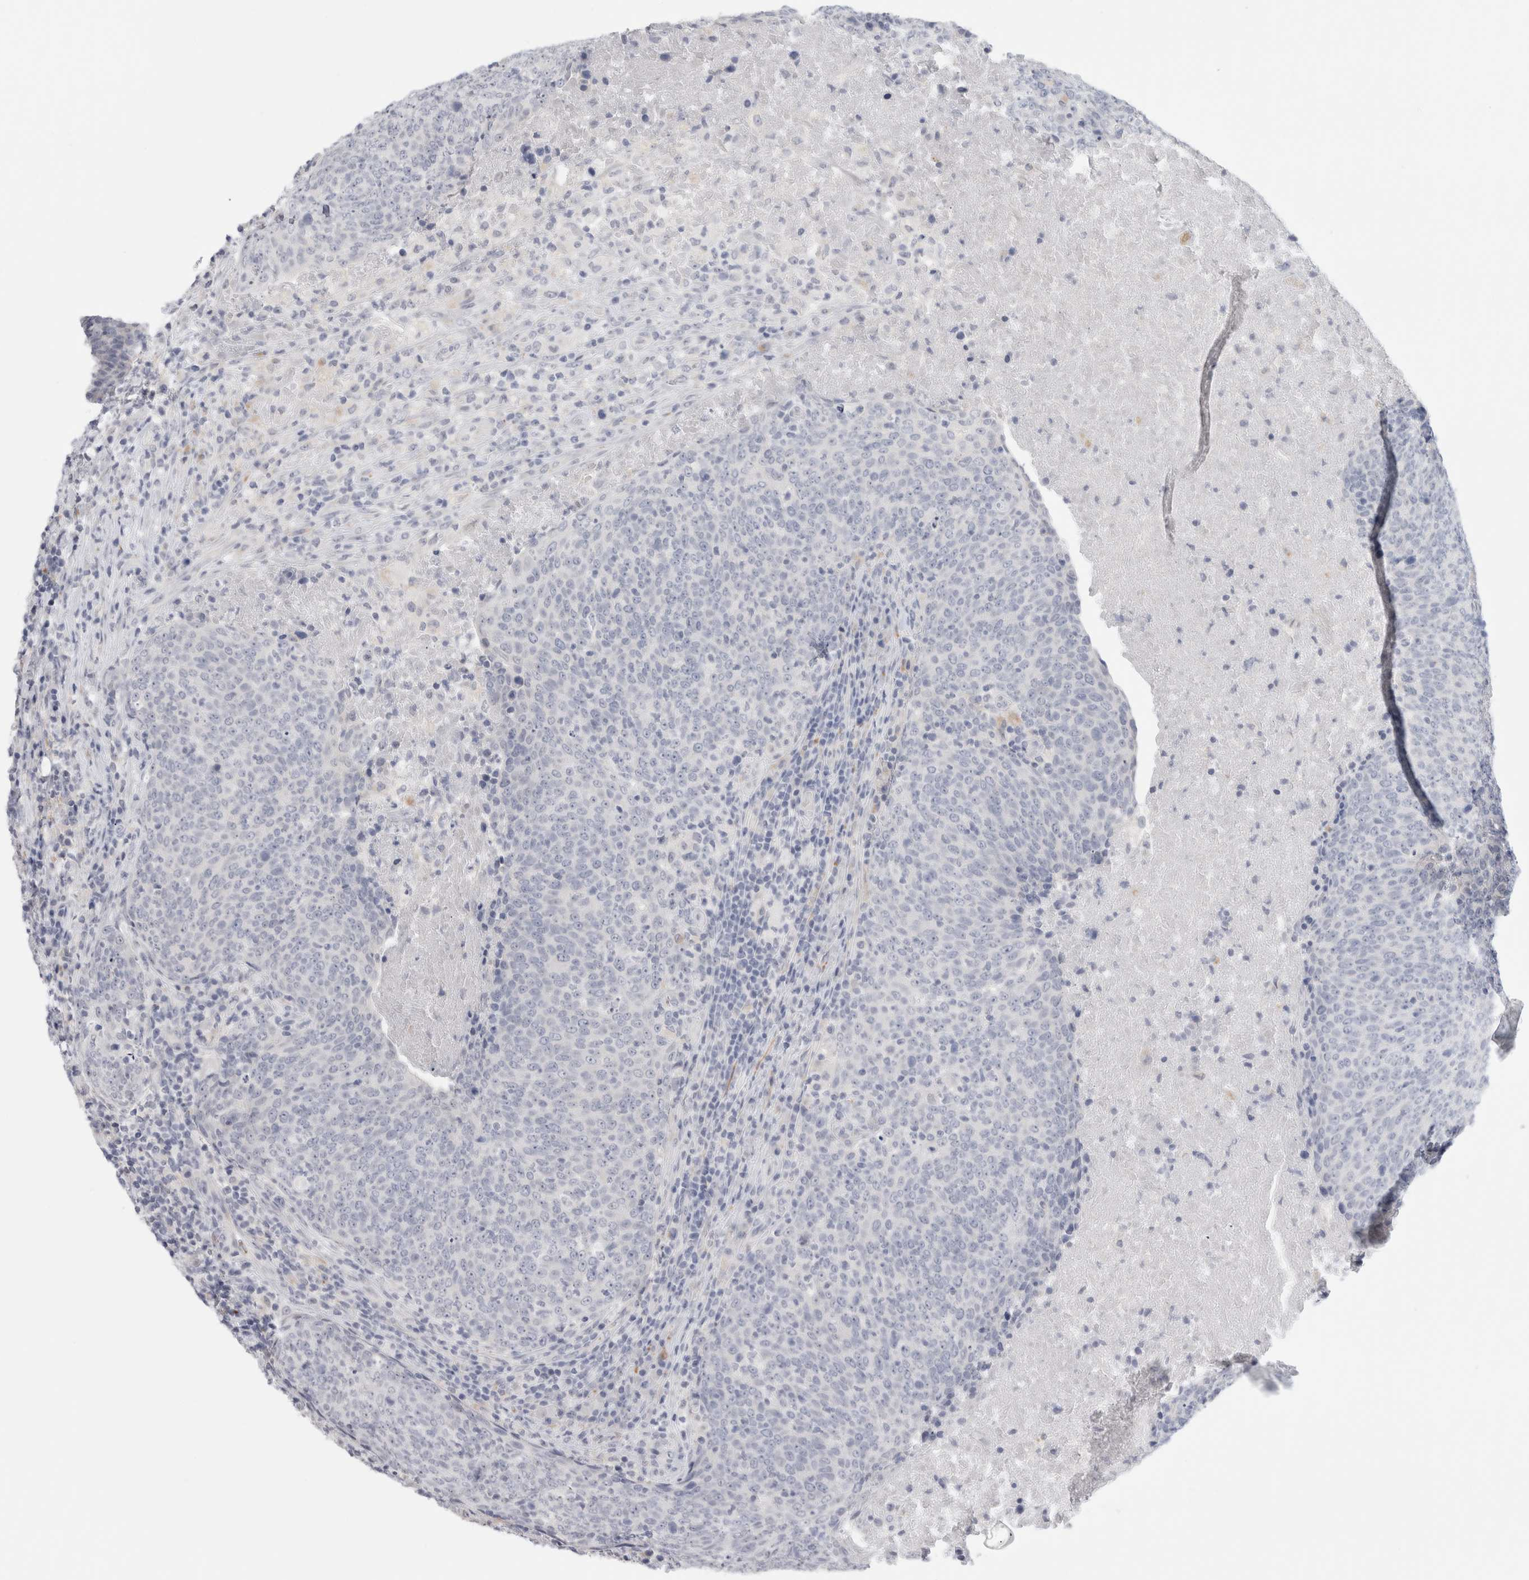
{"staining": {"intensity": "negative", "quantity": "none", "location": "none"}, "tissue": "head and neck cancer", "cell_type": "Tumor cells", "image_type": "cancer", "snomed": [{"axis": "morphology", "description": "Squamous cell carcinoma, NOS"}, {"axis": "morphology", "description": "Squamous cell carcinoma, metastatic, NOS"}, {"axis": "topography", "description": "Lymph node"}, {"axis": "topography", "description": "Head-Neck"}], "caption": "IHC photomicrograph of neoplastic tissue: human head and neck cancer stained with DAB (3,3'-diaminobenzidine) exhibits no significant protein staining in tumor cells.", "gene": "ANKMY1", "patient": {"sex": "male", "age": 62}}